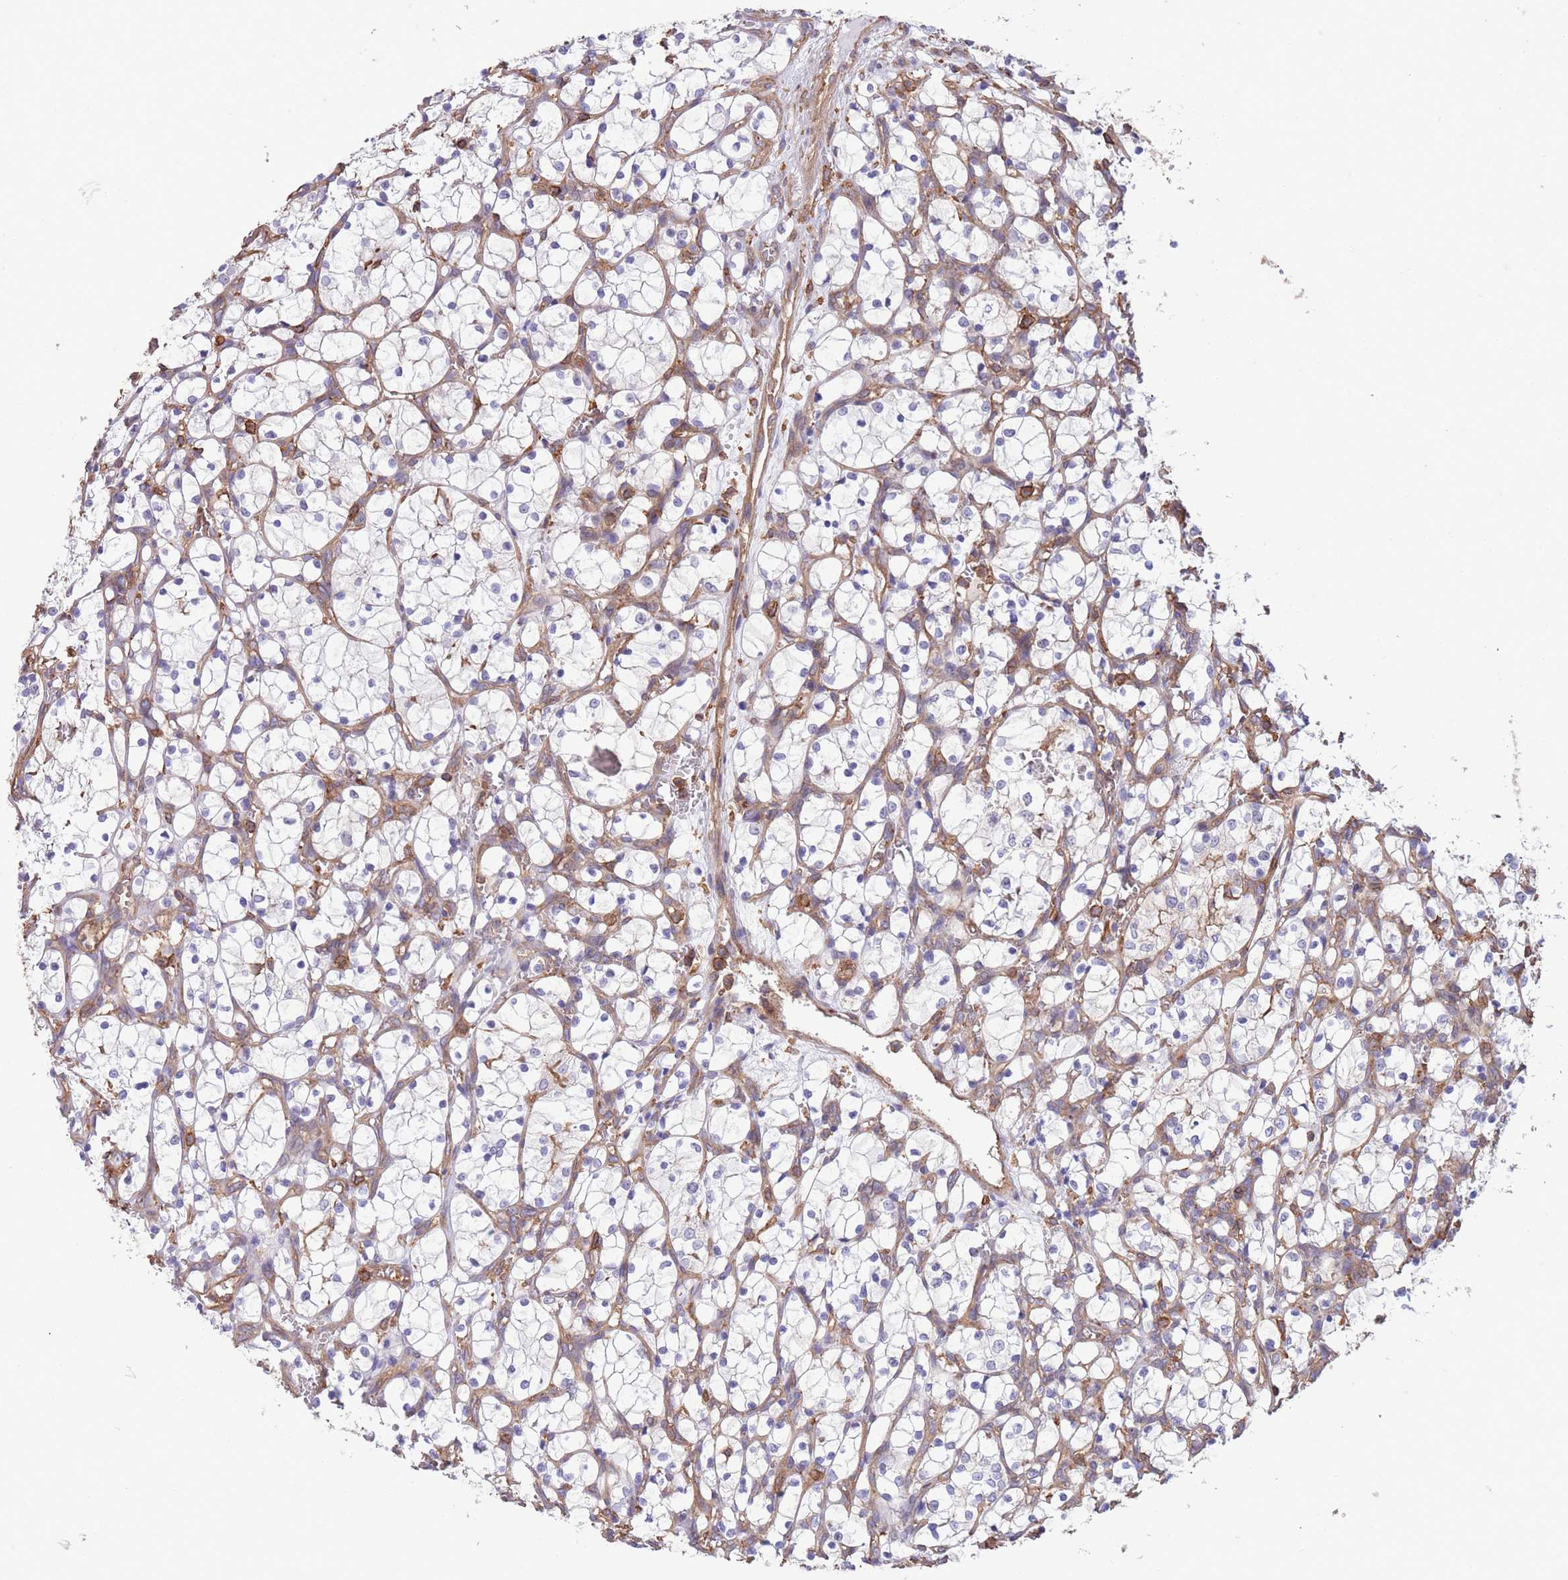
{"staining": {"intensity": "negative", "quantity": "none", "location": "none"}, "tissue": "renal cancer", "cell_type": "Tumor cells", "image_type": "cancer", "snomed": [{"axis": "morphology", "description": "Adenocarcinoma, NOS"}, {"axis": "topography", "description": "Kidney"}], "caption": "An immunohistochemistry image of renal adenocarcinoma is shown. There is no staining in tumor cells of renal adenocarcinoma.", "gene": "LRRN4CL", "patient": {"sex": "female", "age": 69}}